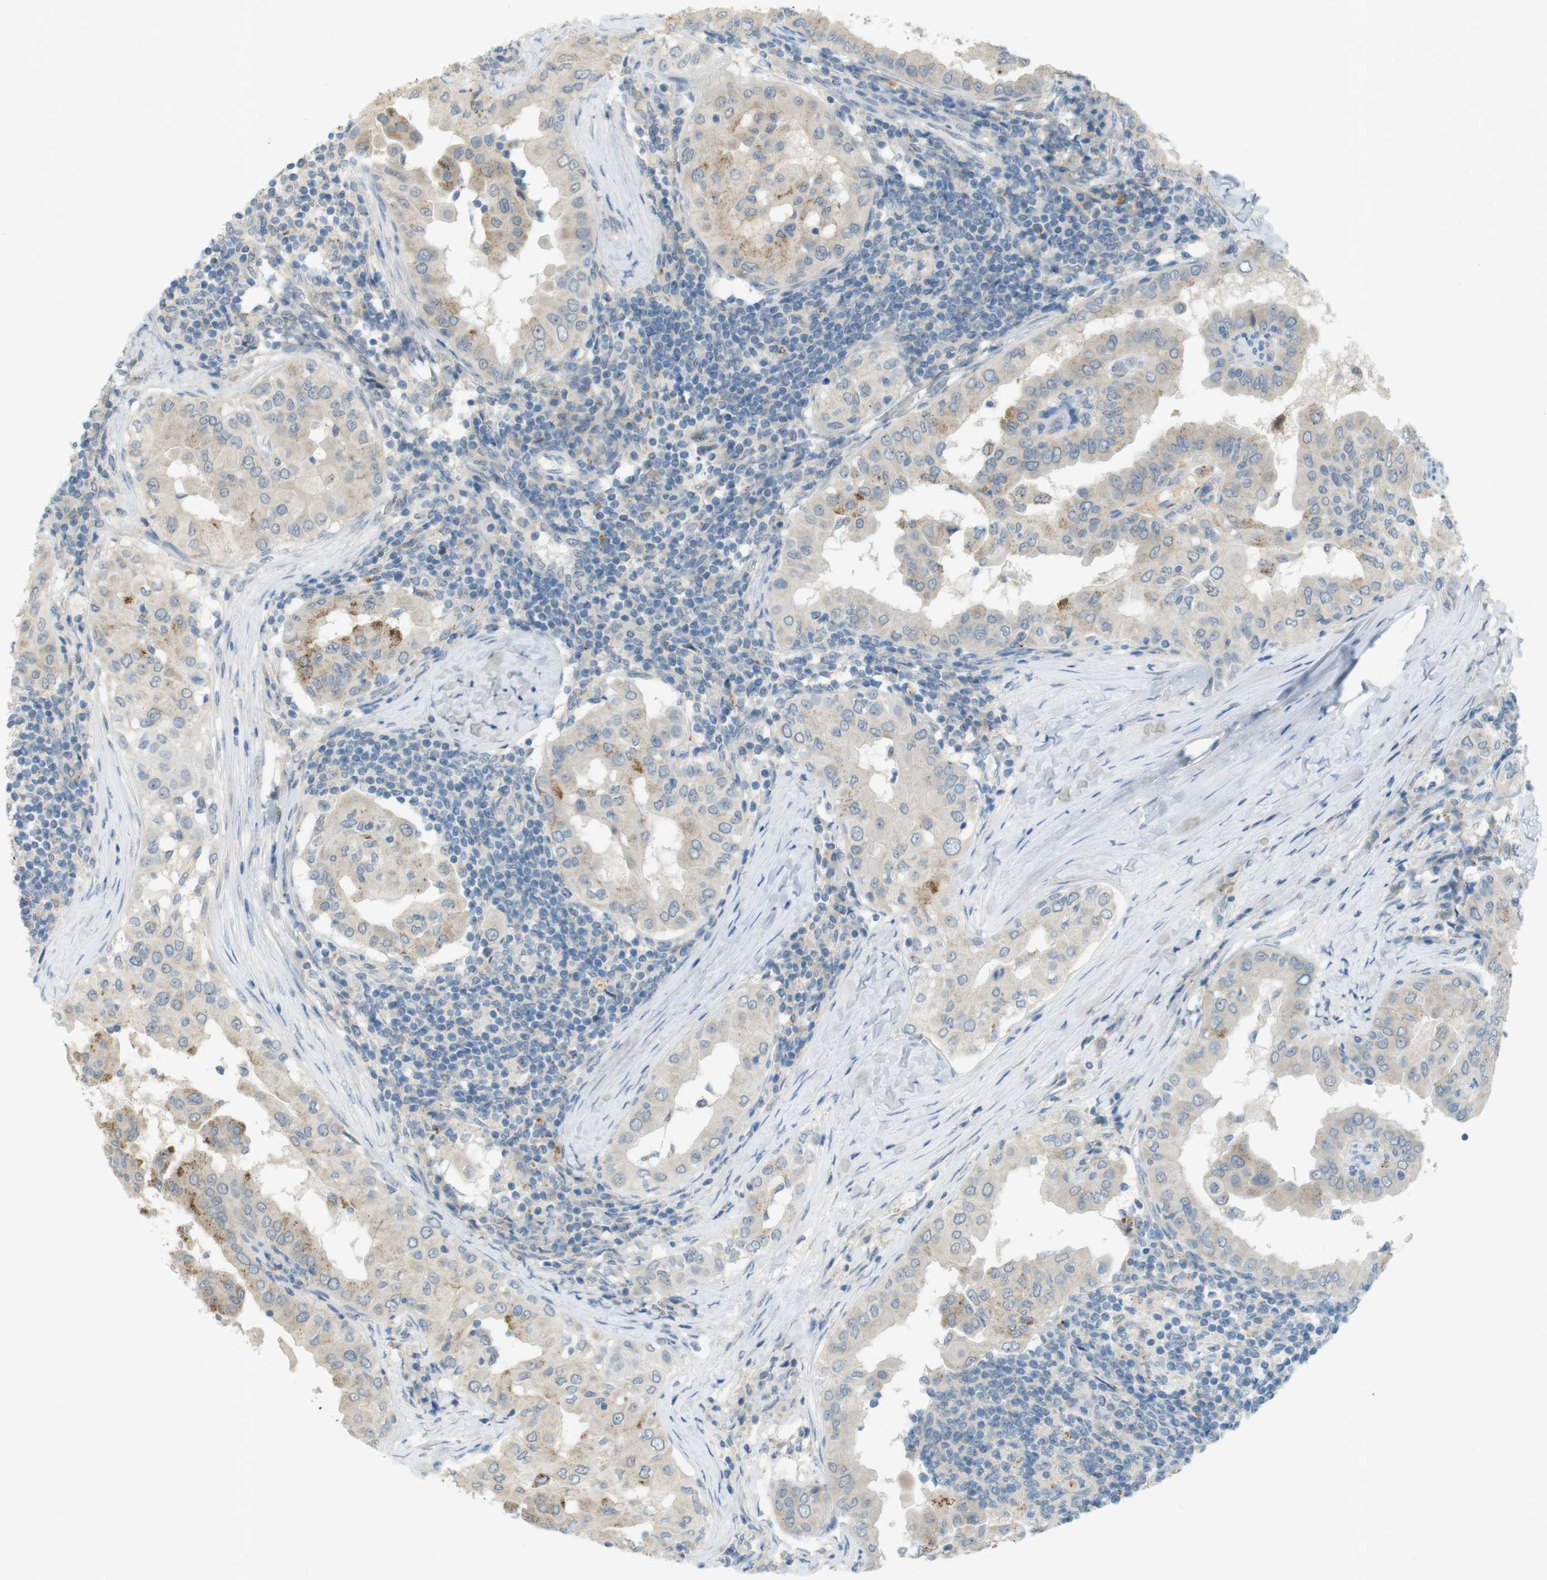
{"staining": {"intensity": "weak", "quantity": ">75%", "location": "cytoplasmic/membranous"}, "tissue": "thyroid cancer", "cell_type": "Tumor cells", "image_type": "cancer", "snomed": [{"axis": "morphology", "description": "Papillary adenocarcinoma, NOS"}, {"axis": "topography", "description": "Thyroid gland"}], "caption": "A brown stain labels weak cytoplasmic/membranous positivity of a protein in human thyroid cancer tumor cells.", "gene": "UGT8", "patient": {"sex": "male", "age": 33}}